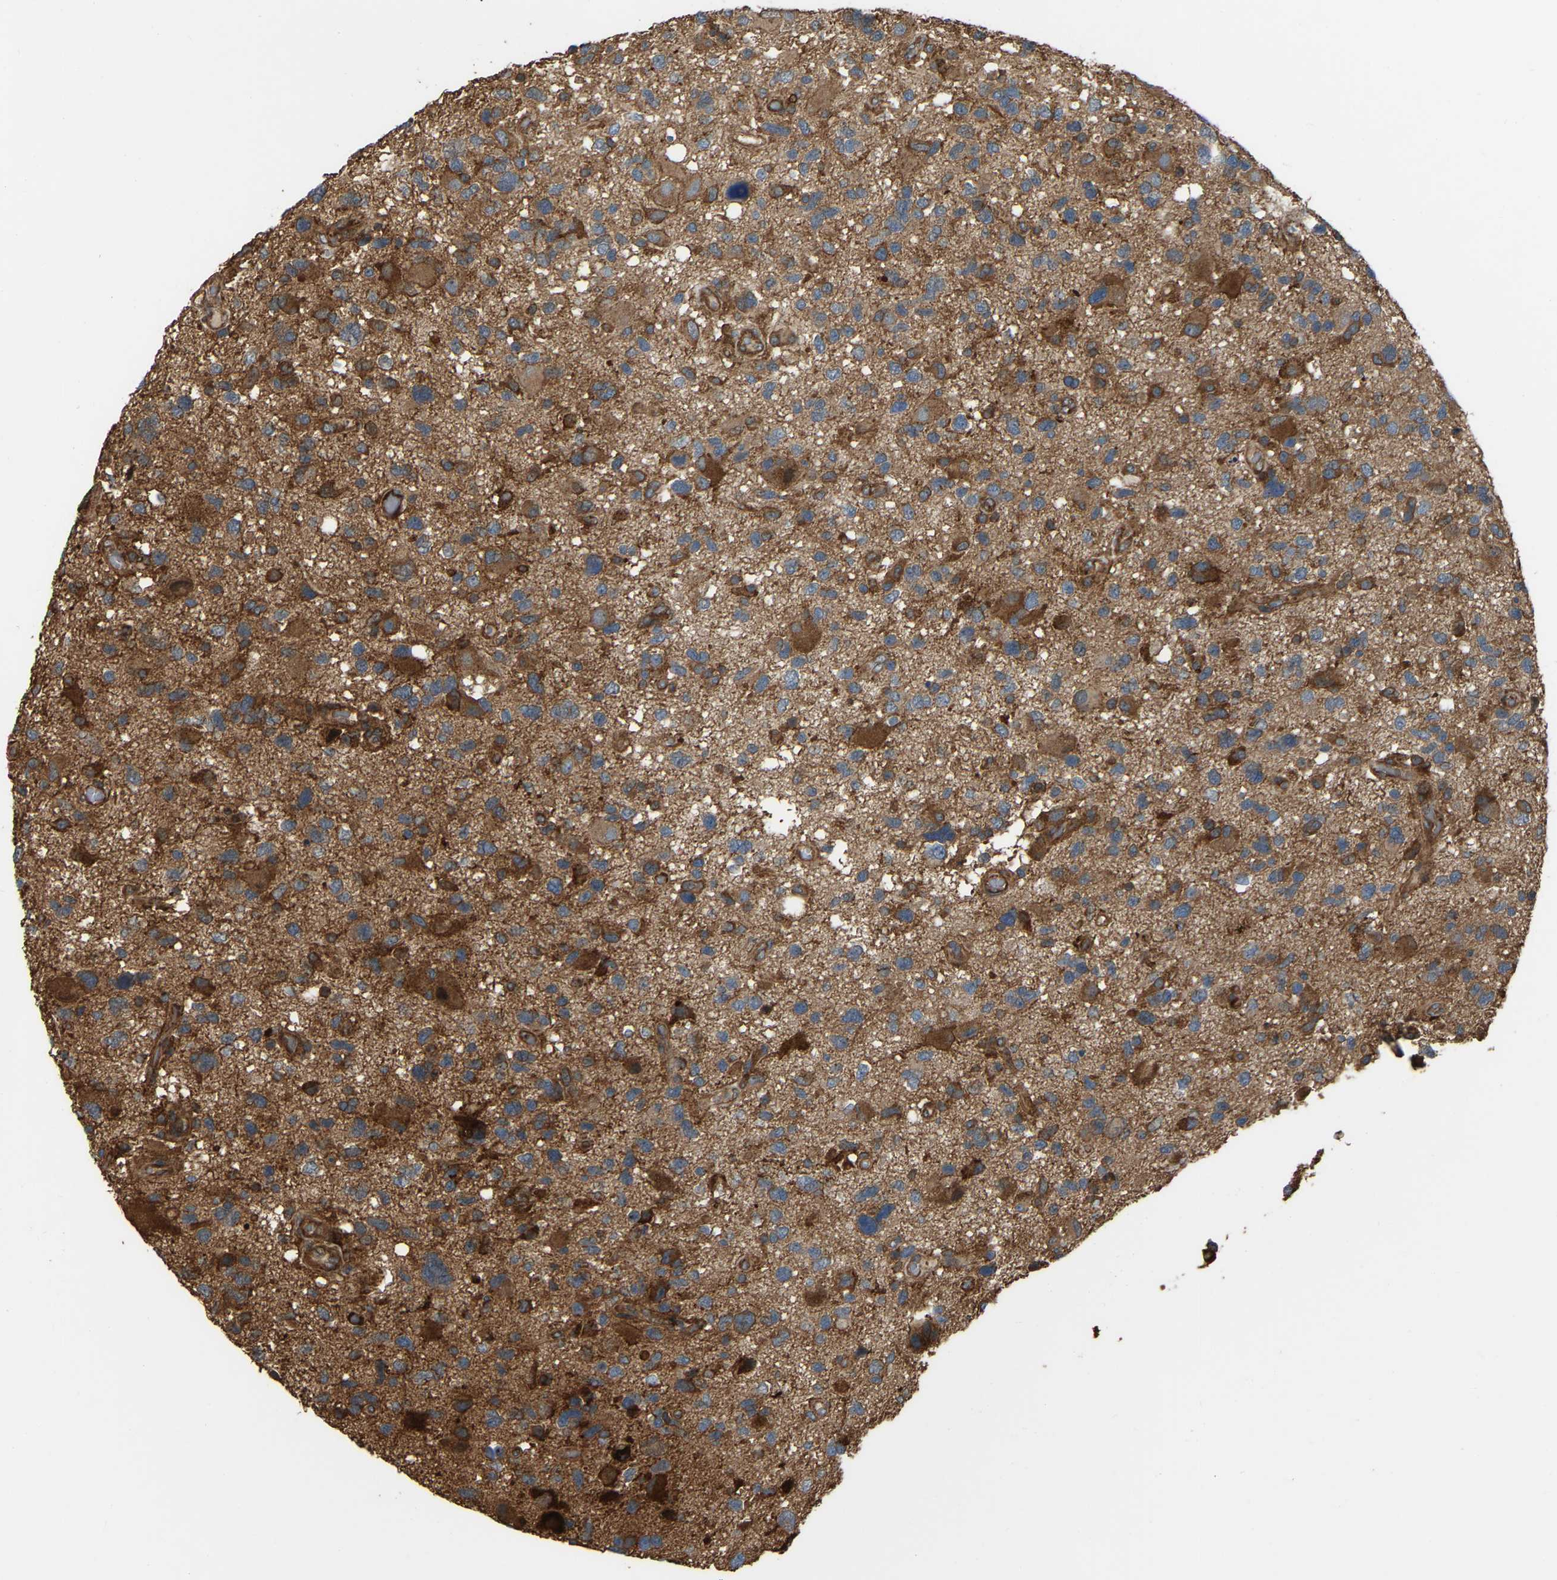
{"staining": {"intensity": "moderate", "quantity": ">75%", "location": "cytoplasmic/membranous"}, "tissue": "glioma", "cell_type": "Tumor cells", "image_type": "cancer", "snomed": [{"axis": "morphology", "description": "Glioma, malignant, High grade"}, {"axis": "topography", "description": "Brain"}], "caption": "Protein expression analysis of glioma displays moderate cytoplasmic/membranous positivity in about >75% of tumor cells. (IHC, brightfield microscopy, high magnification).", "gene": "SAMD9L", "patient": {"sex": "male", "age": 33}}